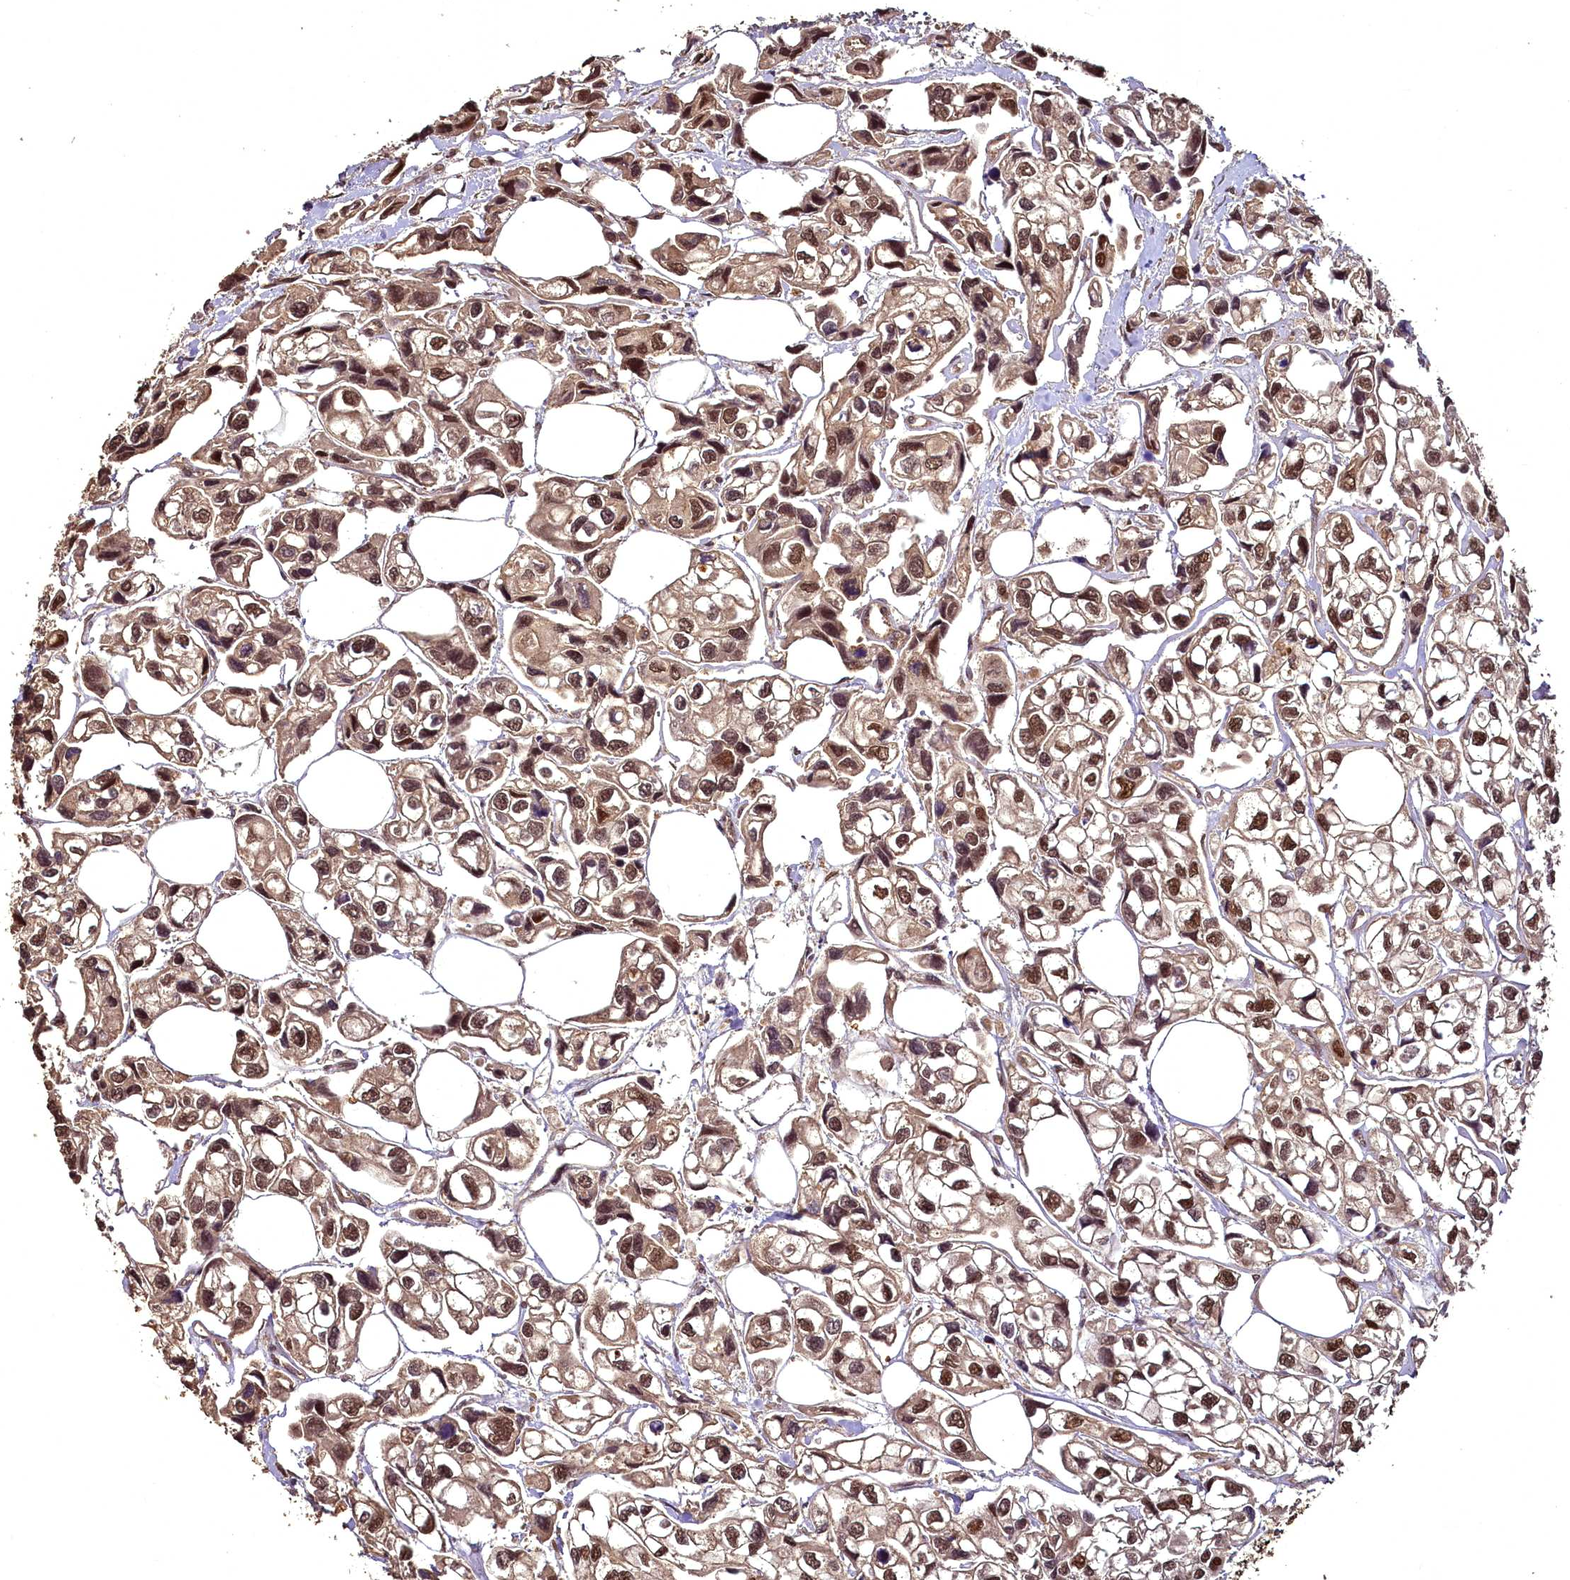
{"staining": {"intensity": "moderate", "quantity": ">75%", "location": "cytoplasmic/membranous,nuclear"}, "tissue": "urothelial cancer", "cell_type": "Tumor cells", "image_type": "cancer", "snomed": [{"axis": "morphology", "description": "Urothelial carcinoma, High grade"}, {"axis": "topography", "description": "Urinary bladder"}], "caption": "IHC of urothelial cancer reveals medium levels of moderate cytoplasmic/membranous and nuclear expression in approximately >75% of tumor cells.", "gene": "VPS51", "patient": {"sex": "male", "age": 67}}